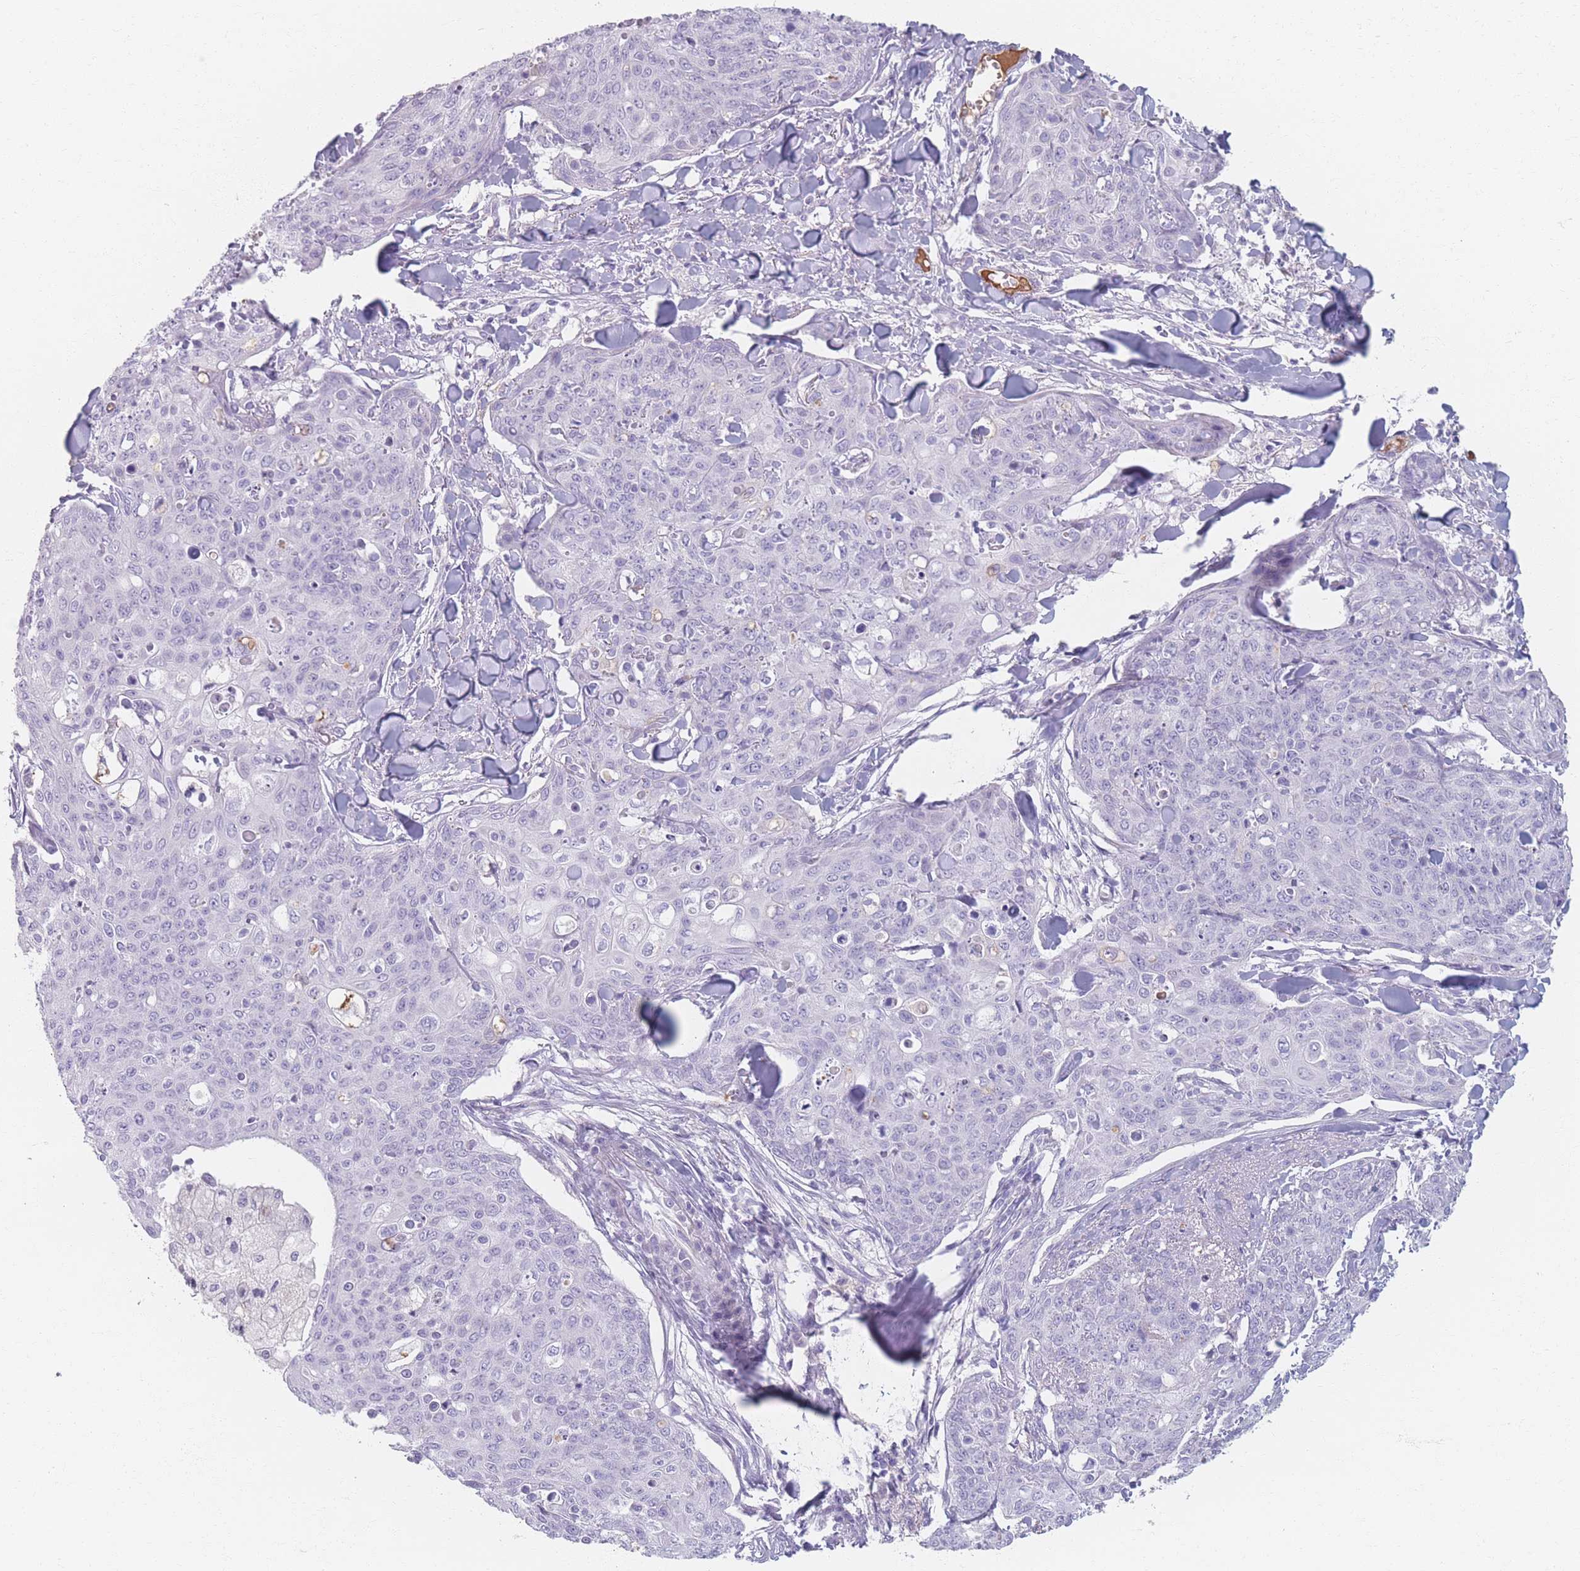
{"staining": {"intensity": "negative", "quantity": "none", "location": "none"}, "tissue": "skin cancer", "cell_type": "Tumor cells", "image_type": "cancer", "snomed": [{"axis": "morphology", "description": "Squamous cell carcinoma, NOS"}, {"axis": "topography", "description": "Skin"}, {"axis": "topography", "description": "Vulva"}], "caption": "An IHC micrograph of skin cancer (squamous cell carcinoma) is shown. There is no staining in tumor cells of skin cancer (squamous cell carcinoma).", "gene": "PIGM", "patient": {"sex": "female", "age": 85}}